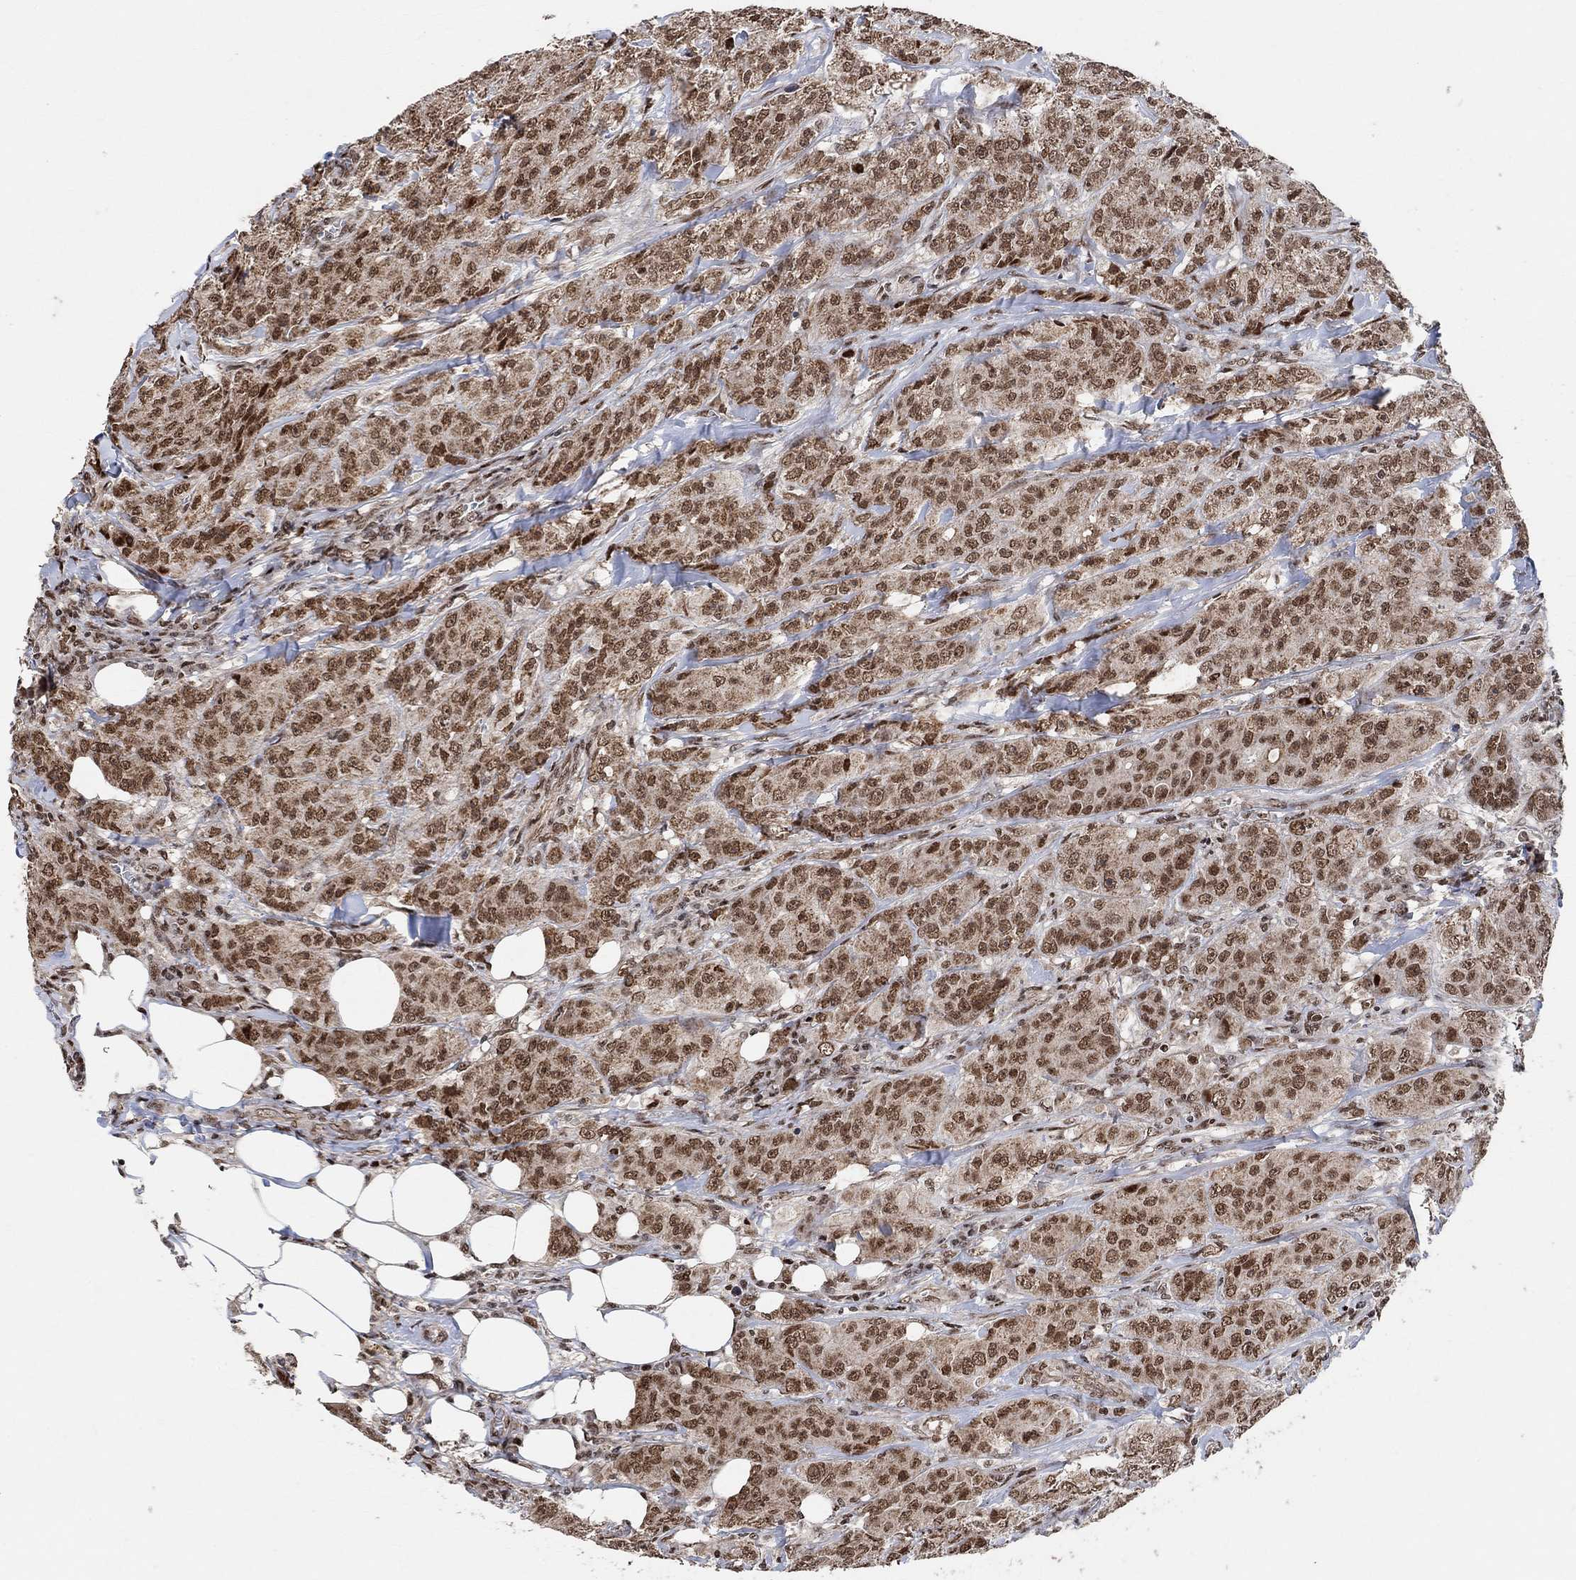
{"staining": {"intensity": "moderate", "quantity": ">75%", "location": "cytoplasmic/membranous,nuclear"}, "tissue": "breast cancer", "cell_type": "Tumor cells", "image_type": "cancer", "snomed": [{"axis": "morphology", "description": "Duct carcinoma"}, {"axis": "topography", "description": "Breast"}], "caption": "IHC staining of invasive ductal carcinoma (breast), which demonstrates medium levels of moderate cytoplasmic/membranous and nuclear staining in about >75% of tumor cells indicating moderate cytoplasmic/membranous and nuclear protein expression. The staining was performed using DAB (brown) for protein detection and nuclei were counterstained in hematoxylin (blue).", "gene": "E4F1", "patient": {"sex": "female", "age": 43}}